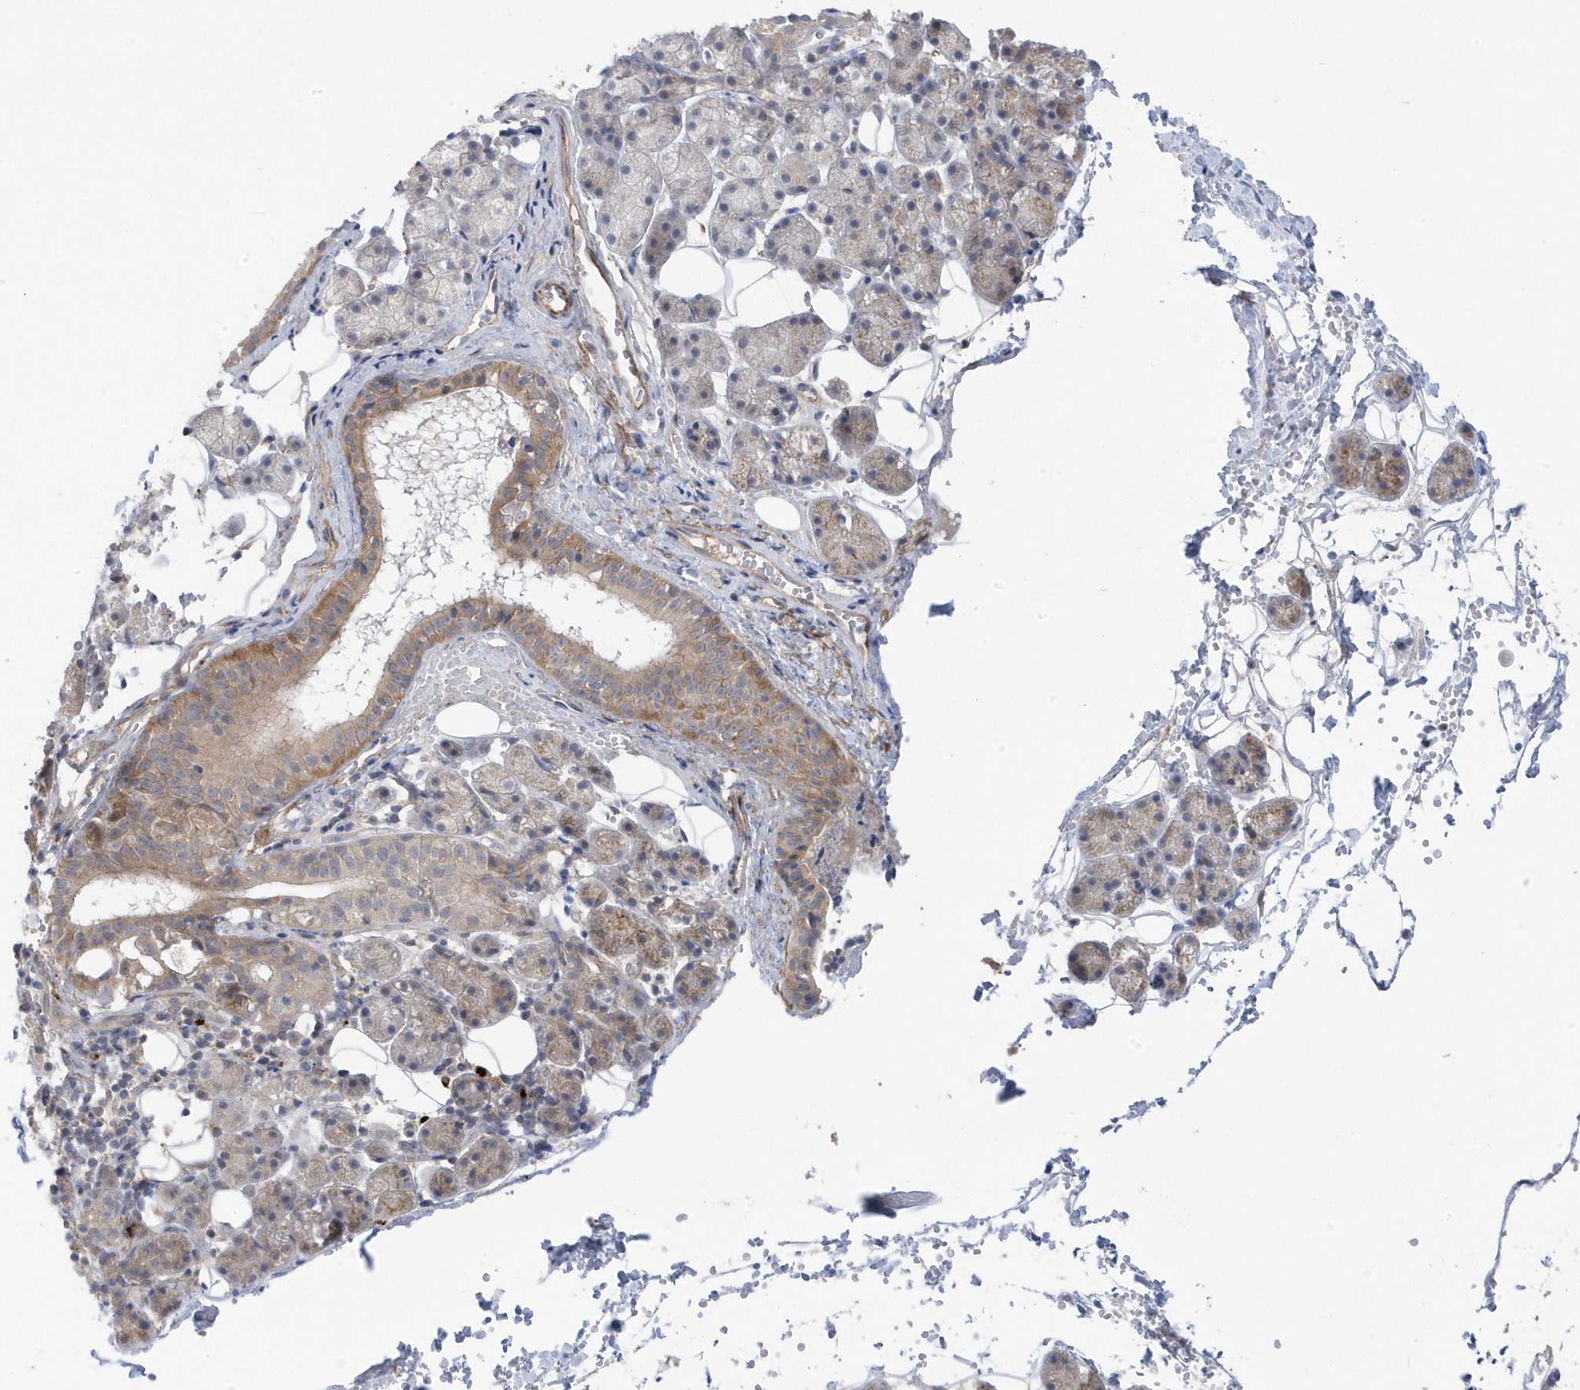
{"staining": {"intensity": "strong", "quantity": "<25%", "location": "cytoplasmic/membranous"}, "tissue": "salivary gland", "cell_type": "Glandular cells", "image_type": "normal", "snomed": [{"axis": "morphology", "description": "Normal tissue, NOS"}, {"axis": "topography", "description": "Salivary gland"}], "caption": "Immunohistochemical staining of benign human salivary gland reveals medium levels of strong cytoplasmic/membranous positivity in about <25% of glandular cells.", "gene": "ANAPC1", "patient": {"sex": "female", "age": 33}}